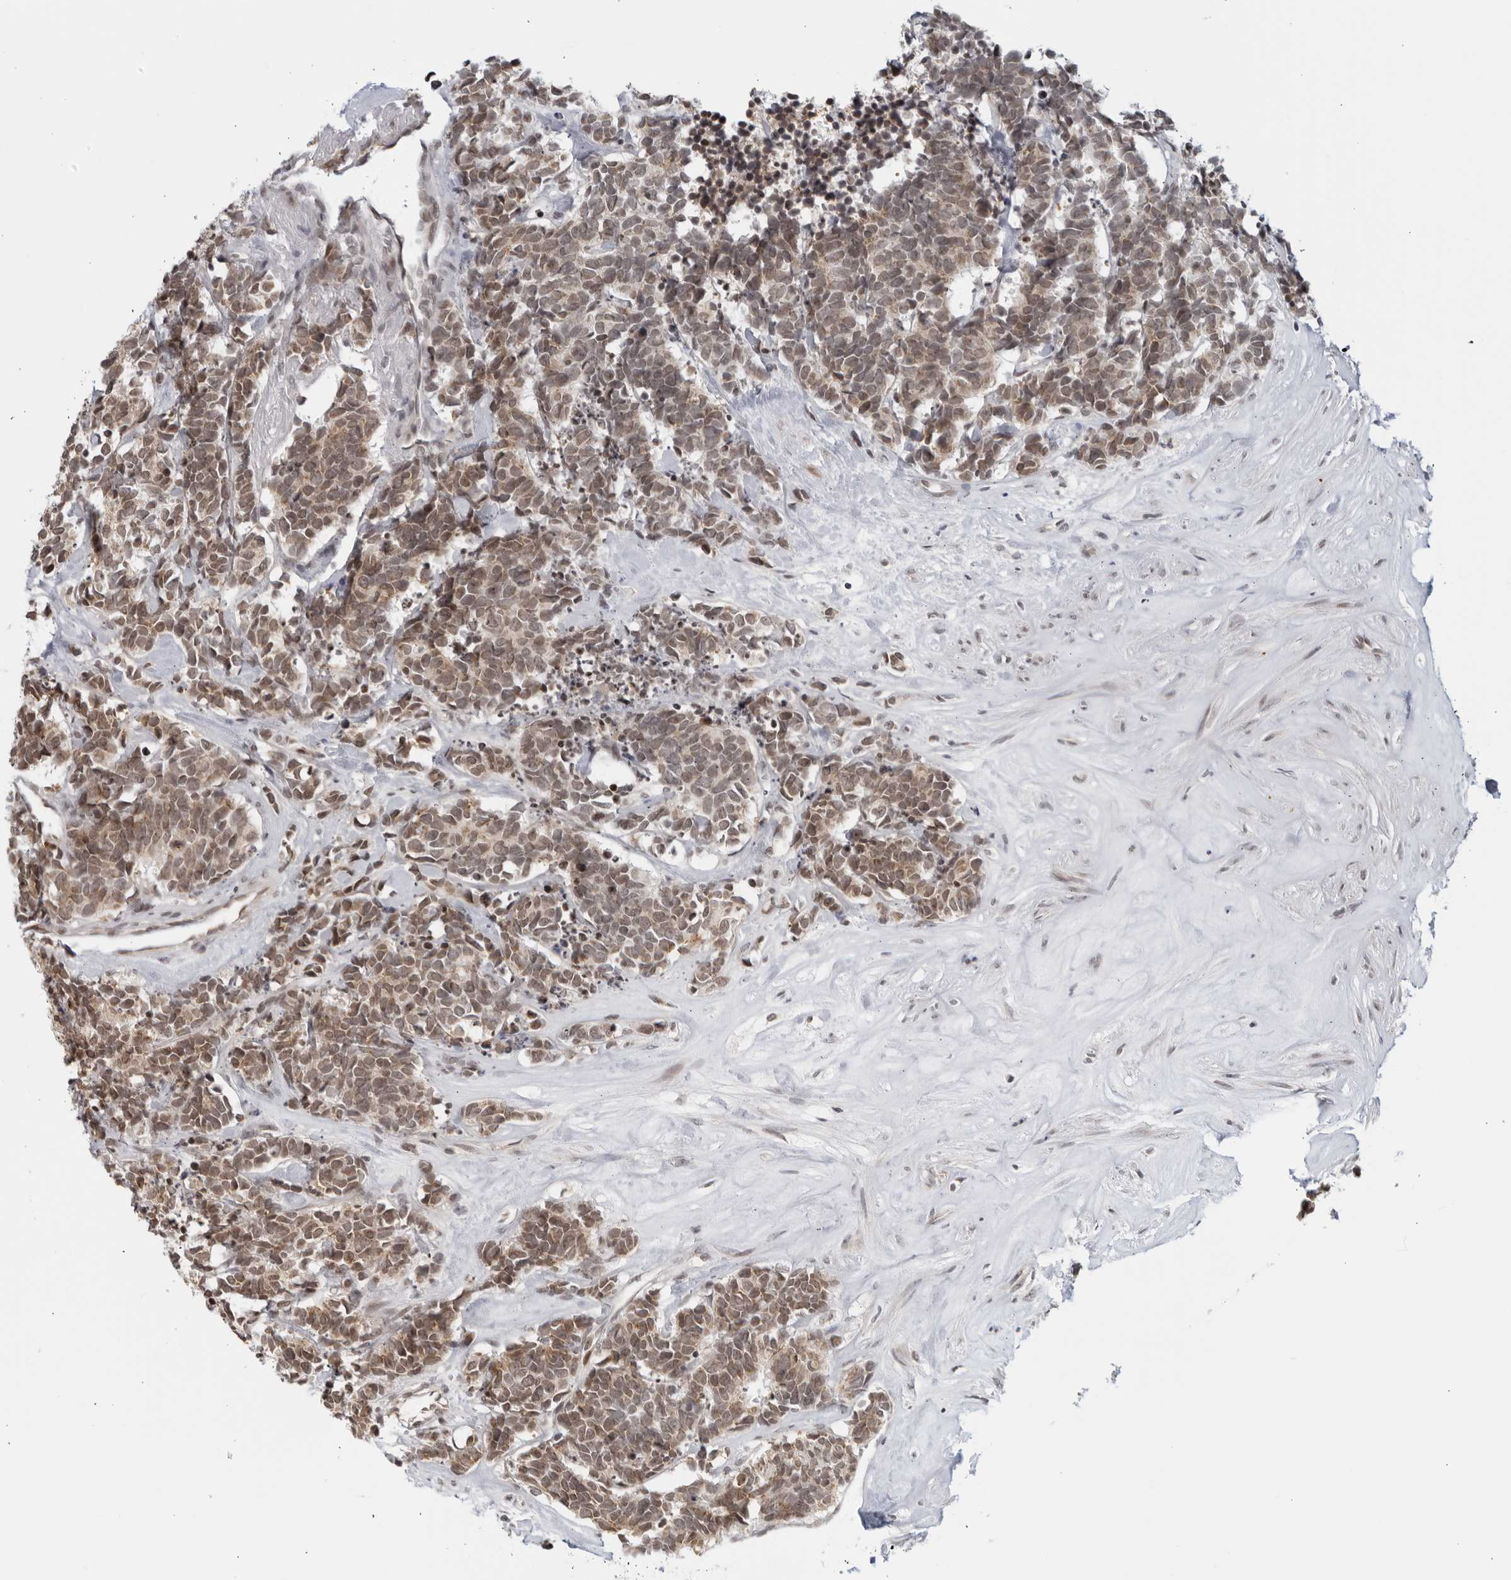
{"staining": {"intensity": "weak", "quantity": ">75%", "location": "cytoplasmic/membranous,nuclear"}, "tissue": "carcinoid", "cell_type": "Tumor cells", "image_type": "cancer", "snomed": [{"axis": "morphology", "description": "Carcinoma, NOS"}, {"axis": "morphology", "description": "Carcinoid, malignant, NOS"}, {"axis": "topography", "description": "Urinary bladder"}], "caption": "Carcinoid tissue displays weak cytoplasmic/membranous and nuclear positivity in approximately >75% of tumor cells", "gene": "RAB11FIP3", "patient": {"sex": "male", "age": 57}}